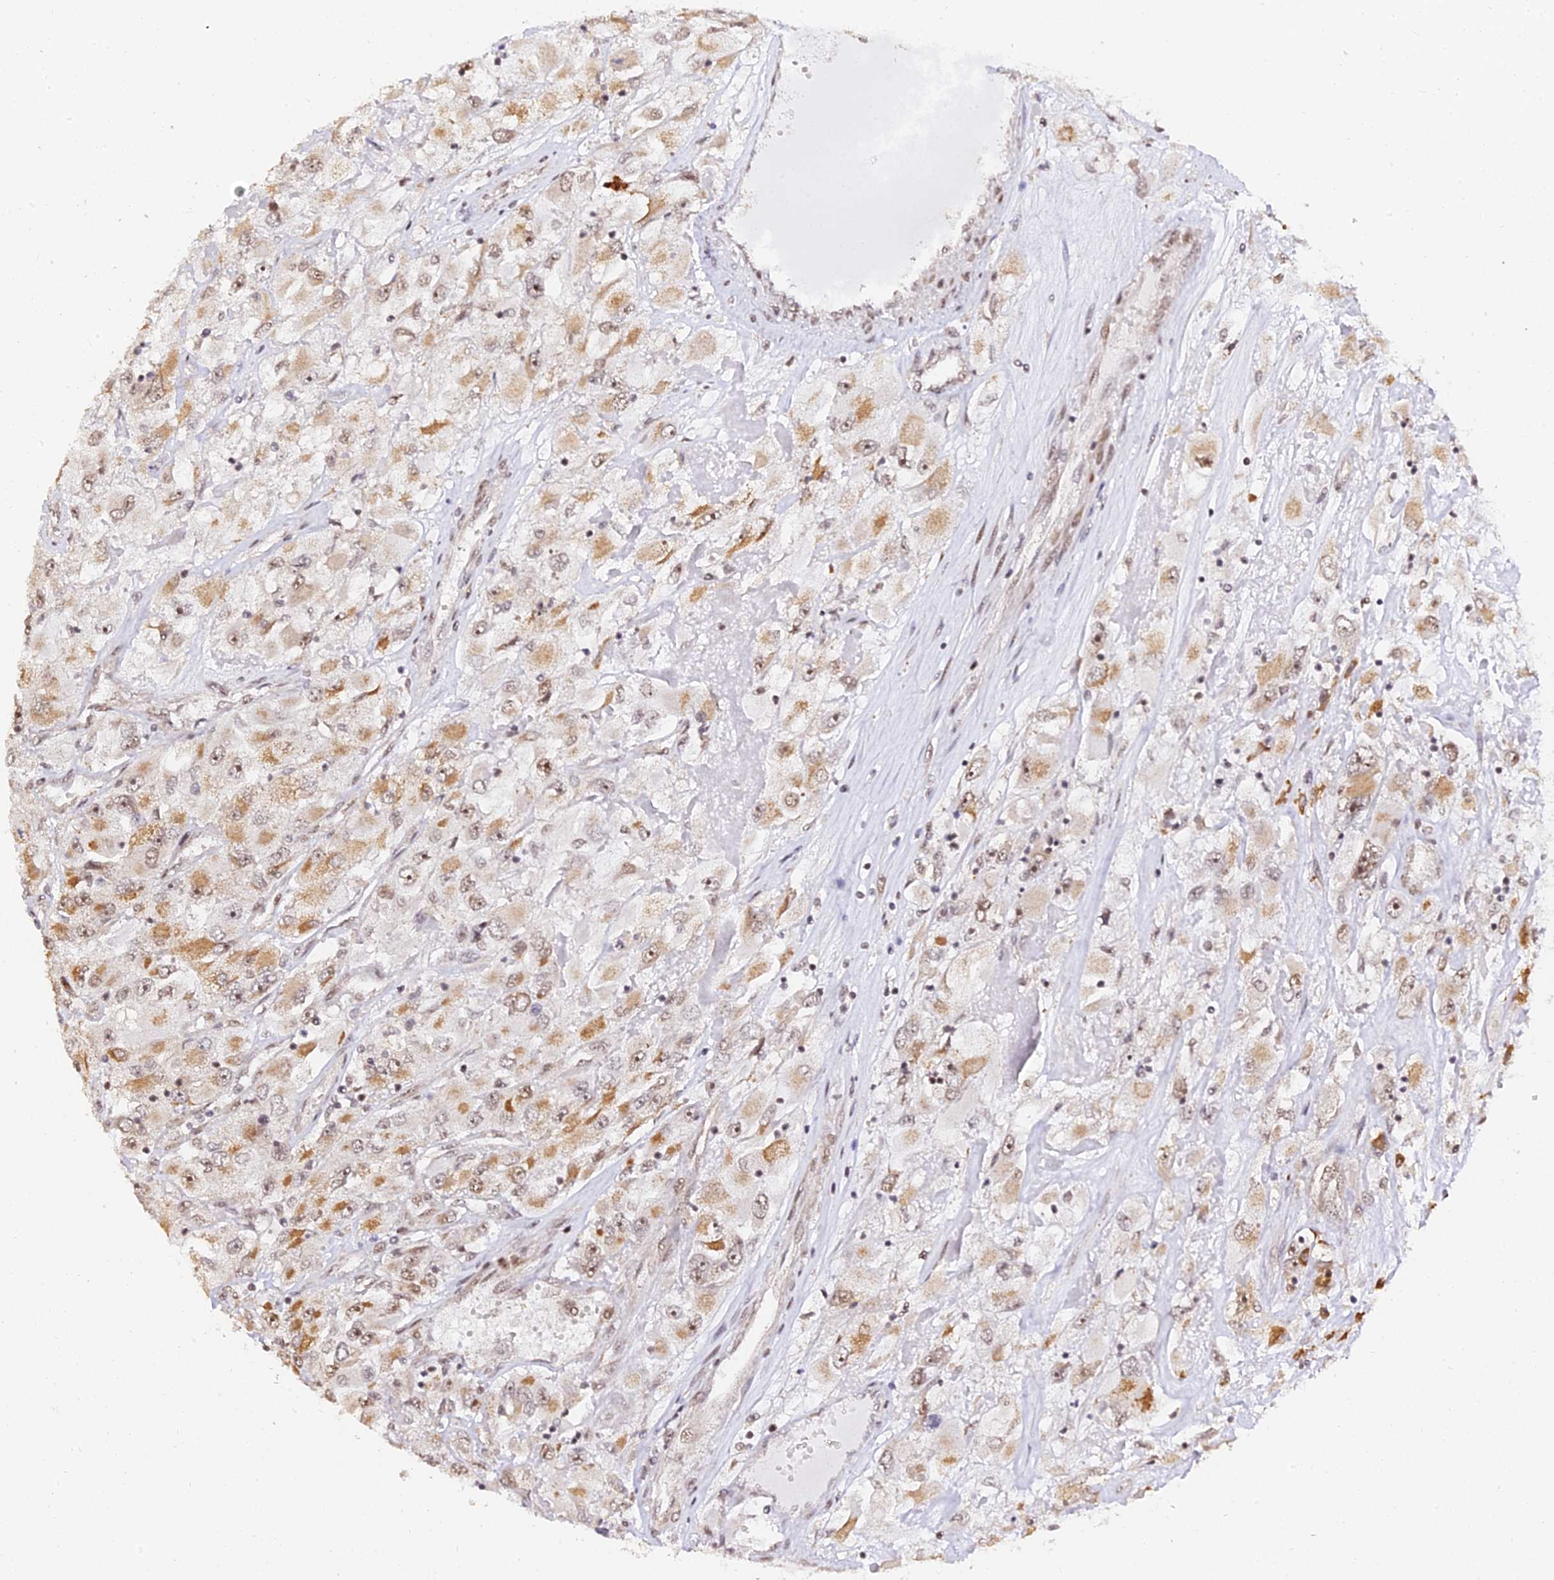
{"staining": {"intensity": "moderate", "quantity": "25%-75%", "location": "cytoplasmic/membranous,nuclear"}, "tissue": "renal cancer", "cell_type": "Tumor cells", "image_type": "cancer", "snomed": [{"axis": "morphology", "description": "Adenocarcinoma, NOS"}, {"axis": "topography", "description": "Kidney"}], "caption": "The image displays immunohistochemical staining of adenocarcinoma (renal). There is moderate cytoplasmic/membranous and nuclear staining is present in about 25%-75% of tumor cells.", "gene": "MCRS1", "patient": {"sex": "female", "age": 52}}